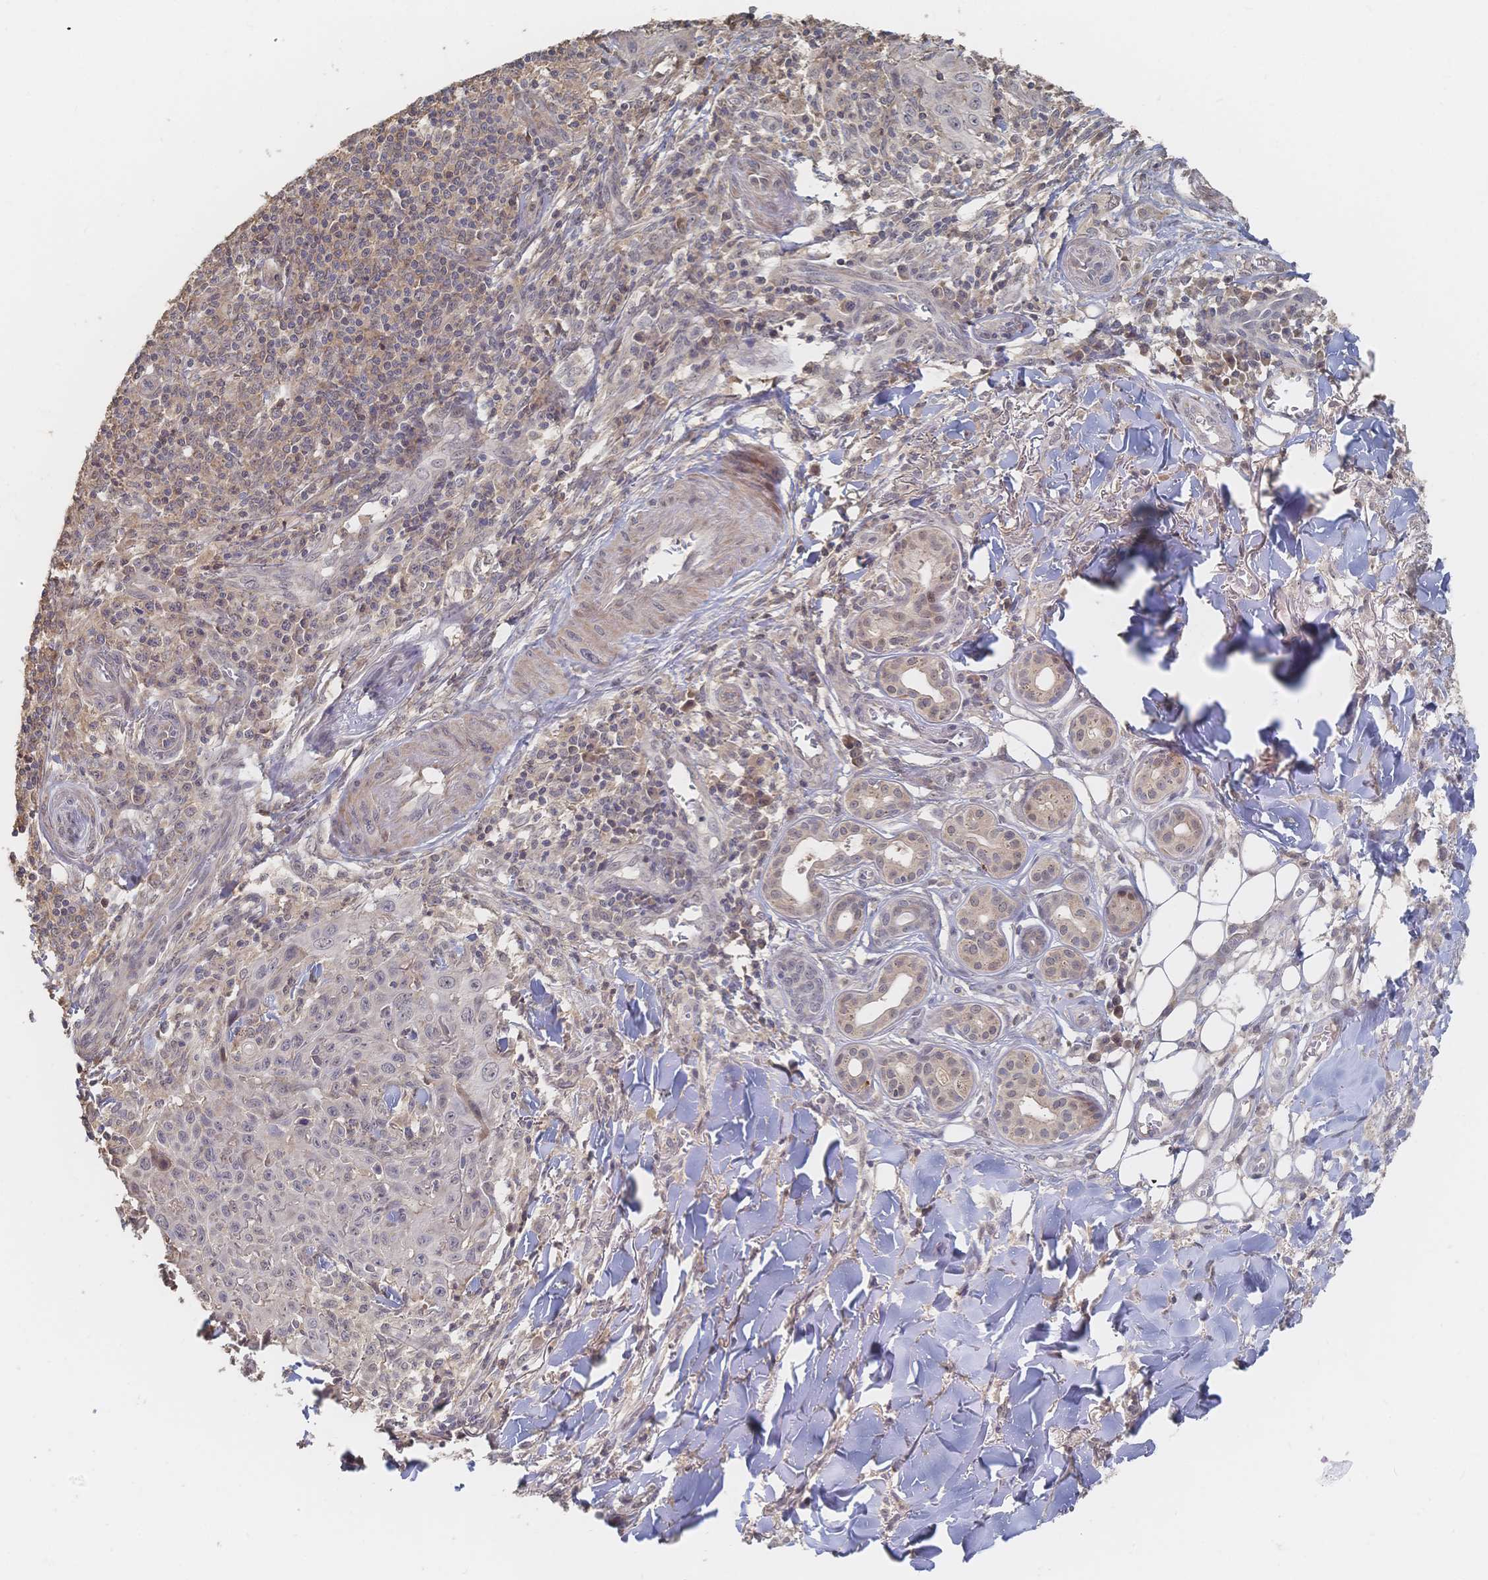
{"staining": {"intensity": "negative", "quantity": "none", "location": "none"}, "tissue": "skin cancer", "cell_type": "Tumor cells", "image_type": "cancer", "snomed": [{"axis": "morphology", "description": "Squamous cell carcinoma, NOS"}, {"axis": "topography", "description": "Skin"}], "caption": "IHC micrograph of neoplastic tissue: human skin cancer (squamous cell carcinoma) stained with DAB (3,3'-diaminobenzidine) shows no significant protein expression in tumor cells.", "gene": "LRP5", "patient": {"sex": "male", "age": 75}}